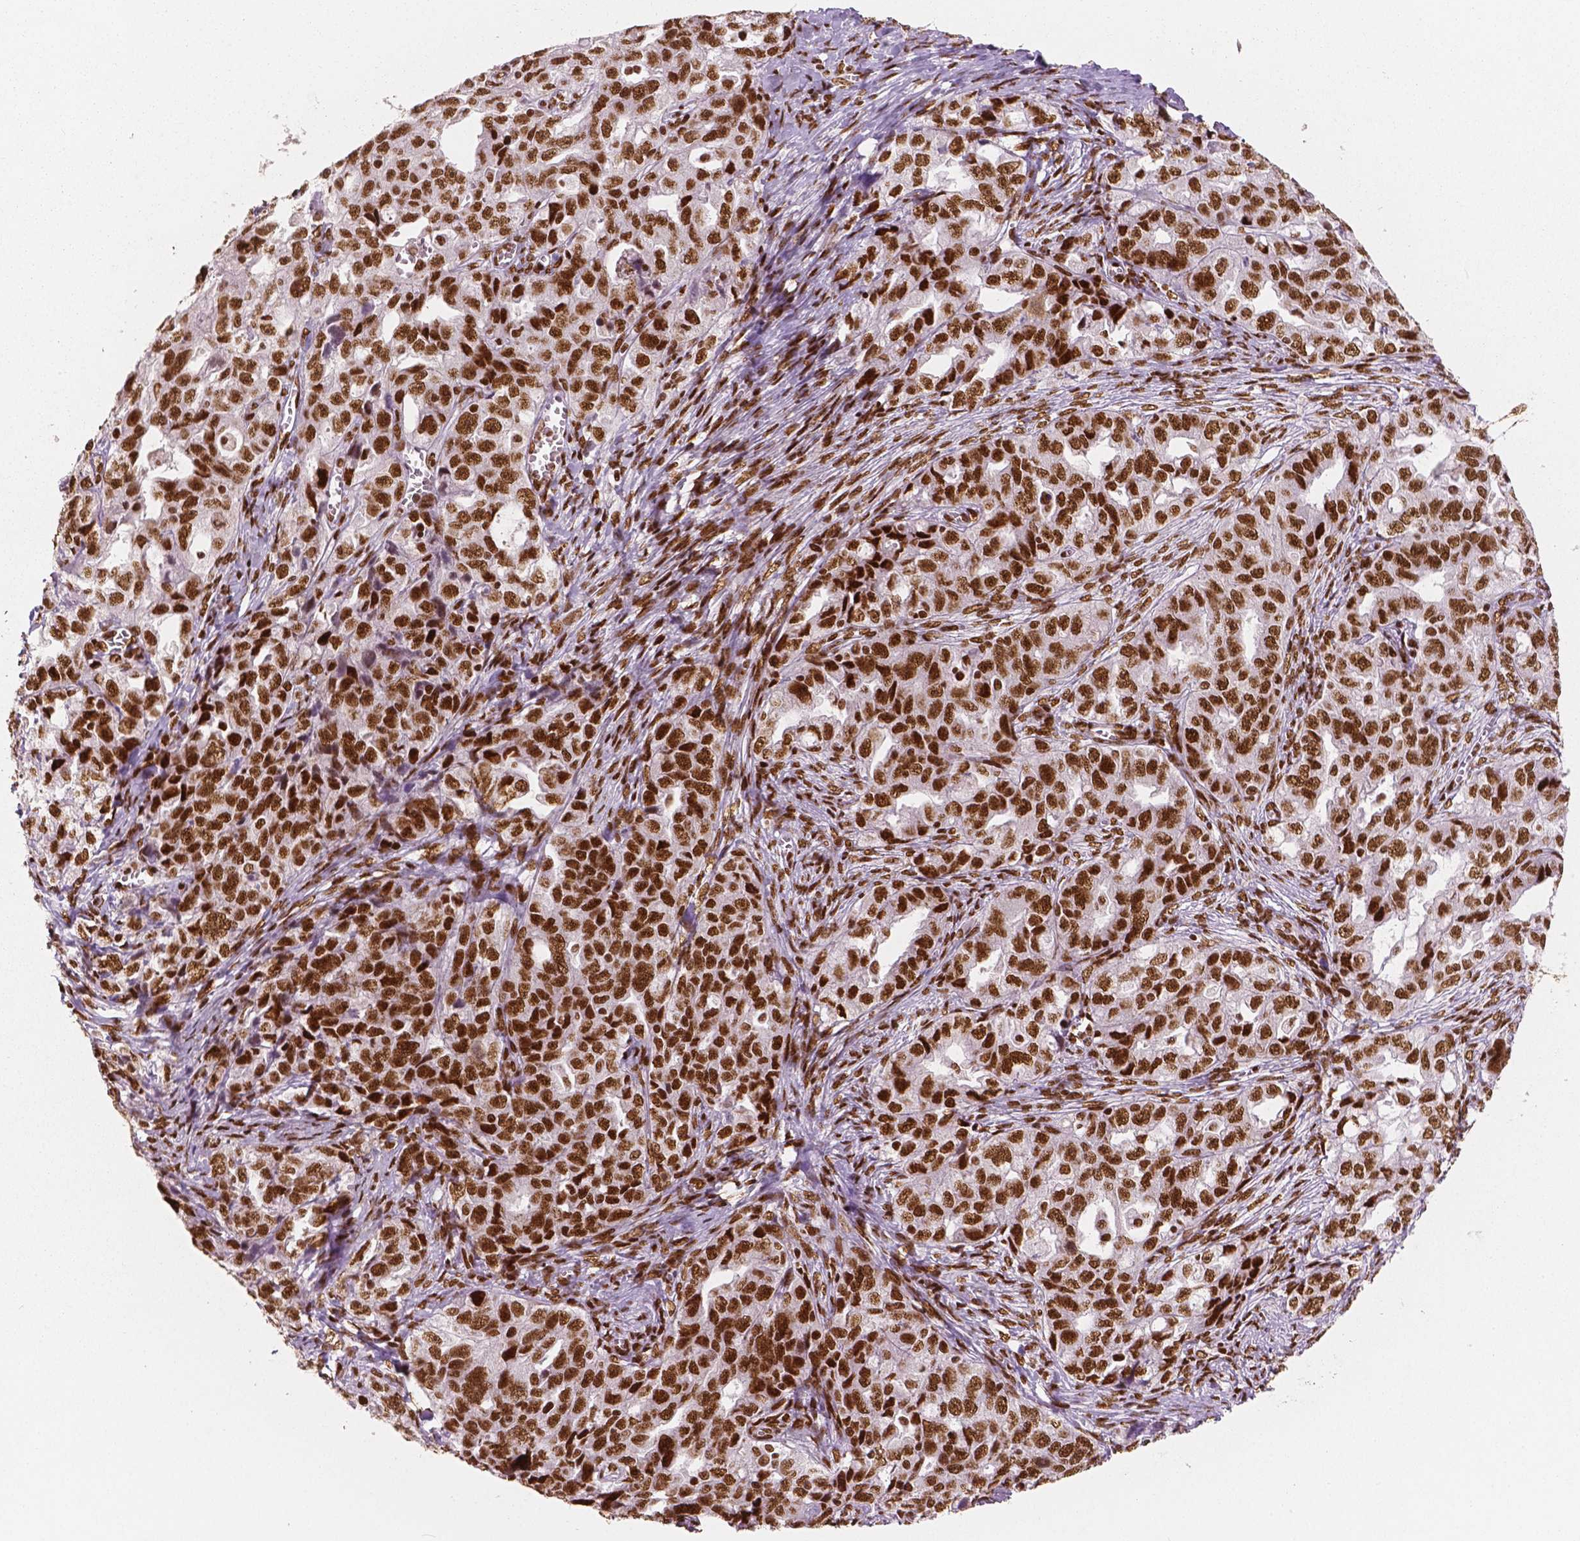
{"staining": {"intensity": "strong", "quantity": ">75%", "location": "nuclear"}, "tissue": "ovarian cancer", "cell_type": "Tumor cells", "image_type": "cancer", "snomed": [{"axis": "morphology", "description": "Cystadenocarcinoma, serous, NOS"}, {"axis": "topography", "description": "Ovary"}], "caption": "Immunohistochemical staining of human ovarian cancer (serous cystadenocarcinoma) shows strong nuclear protein staining in approximately >75% of tumor cells. (Brightfield microscopy of DAB IHC at high magnification).", "gene": "BRD4", "patient": {"sex": "female", "age": 51}}